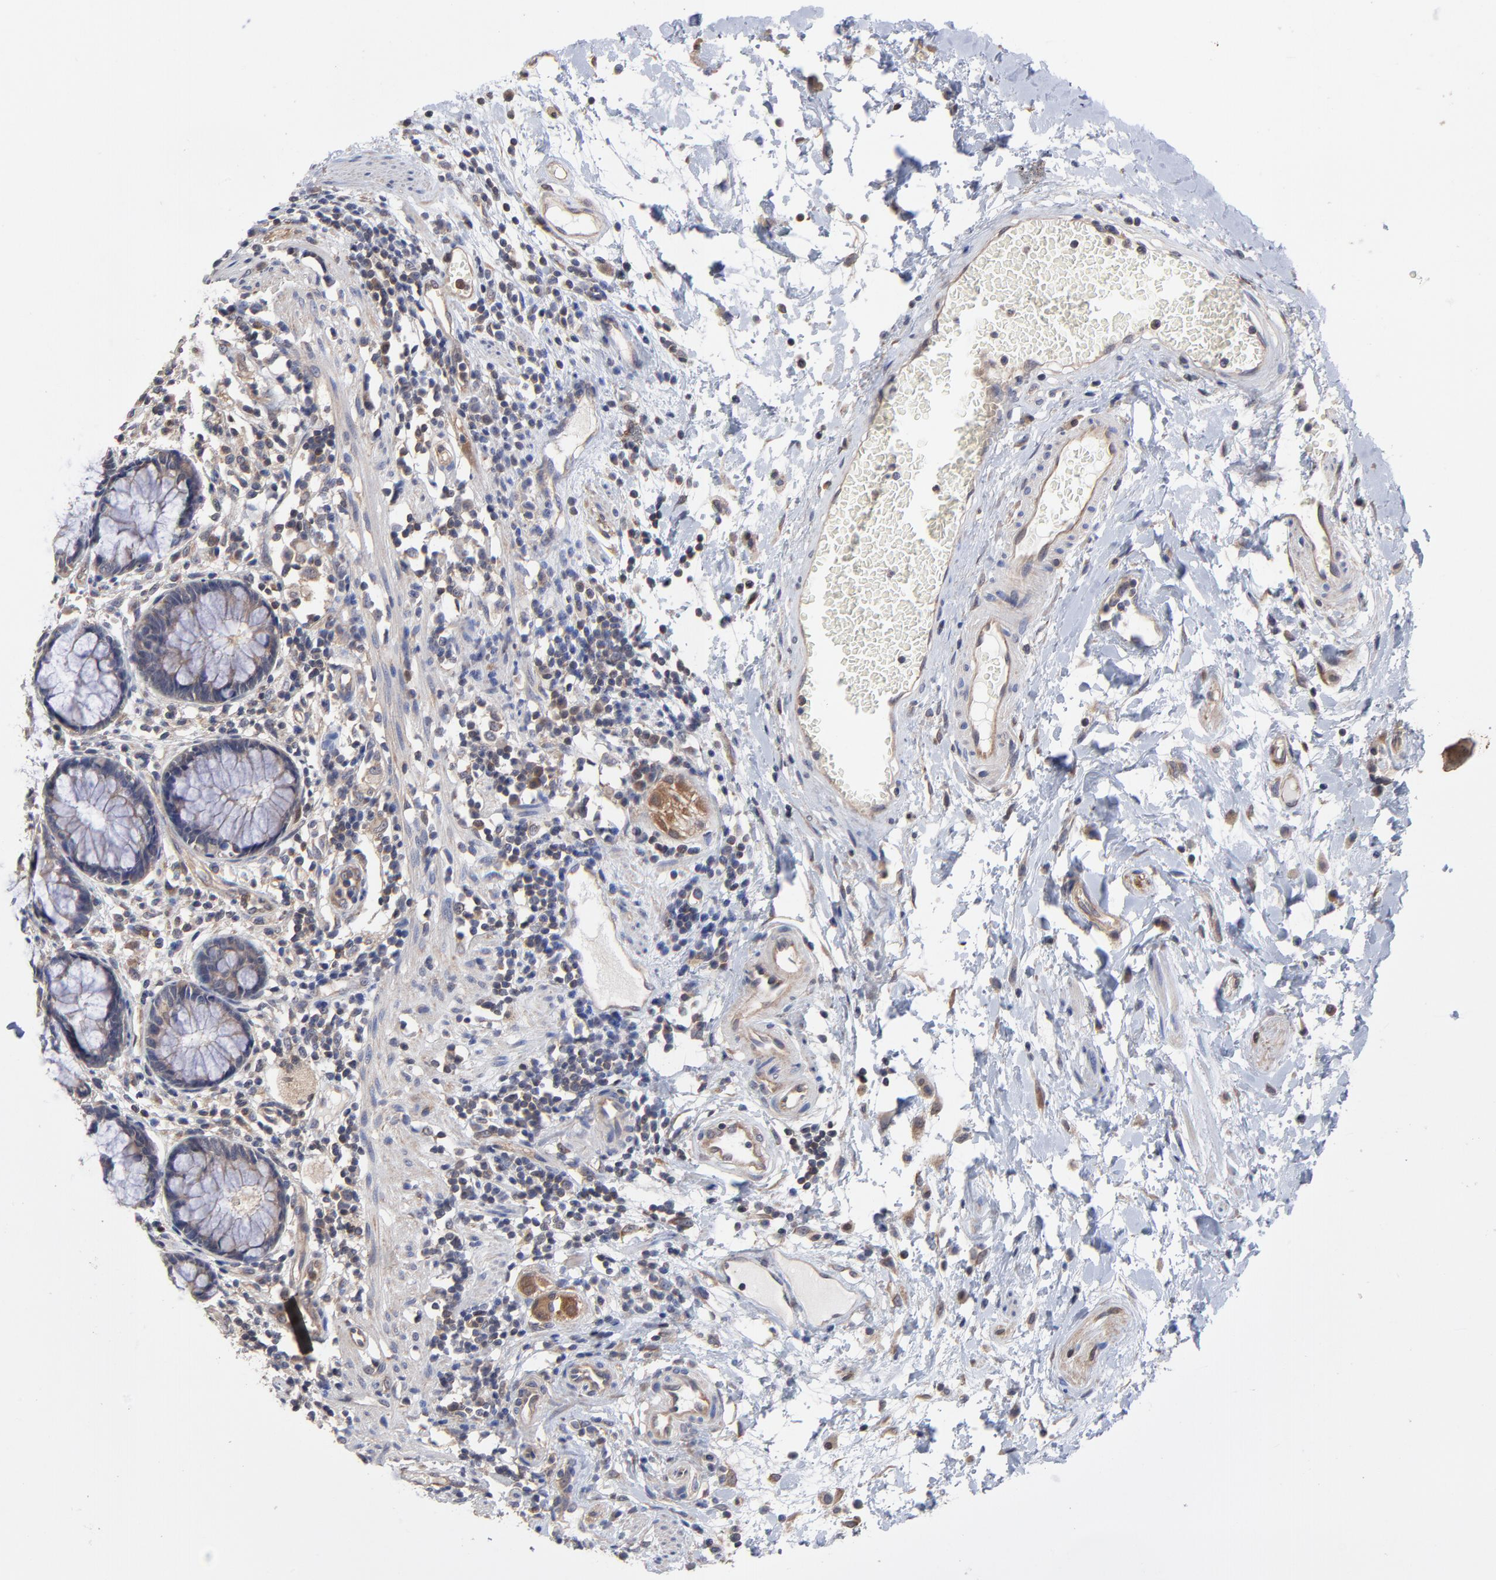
{"staining": {"intensity": "weak", "quantity": ">75%", "location": "cytoplasmic/membranous"}, "tissue": "rectum", "cell_type": "Glandular cells", "image_type": "normal", "snomed": [{"axis": "morphology", "description": "Normal tissue, NOS"}, {"axis": "topography", "description": "Rectum"}], "caption": "The histopathology image displays staining of unremarkable rectum, revealing weak cytoplasmic/membranous protein staining (brown color) within glandular cells.", "gene": "PCMT1", "patient": {"sex": "female", "age": 66}}